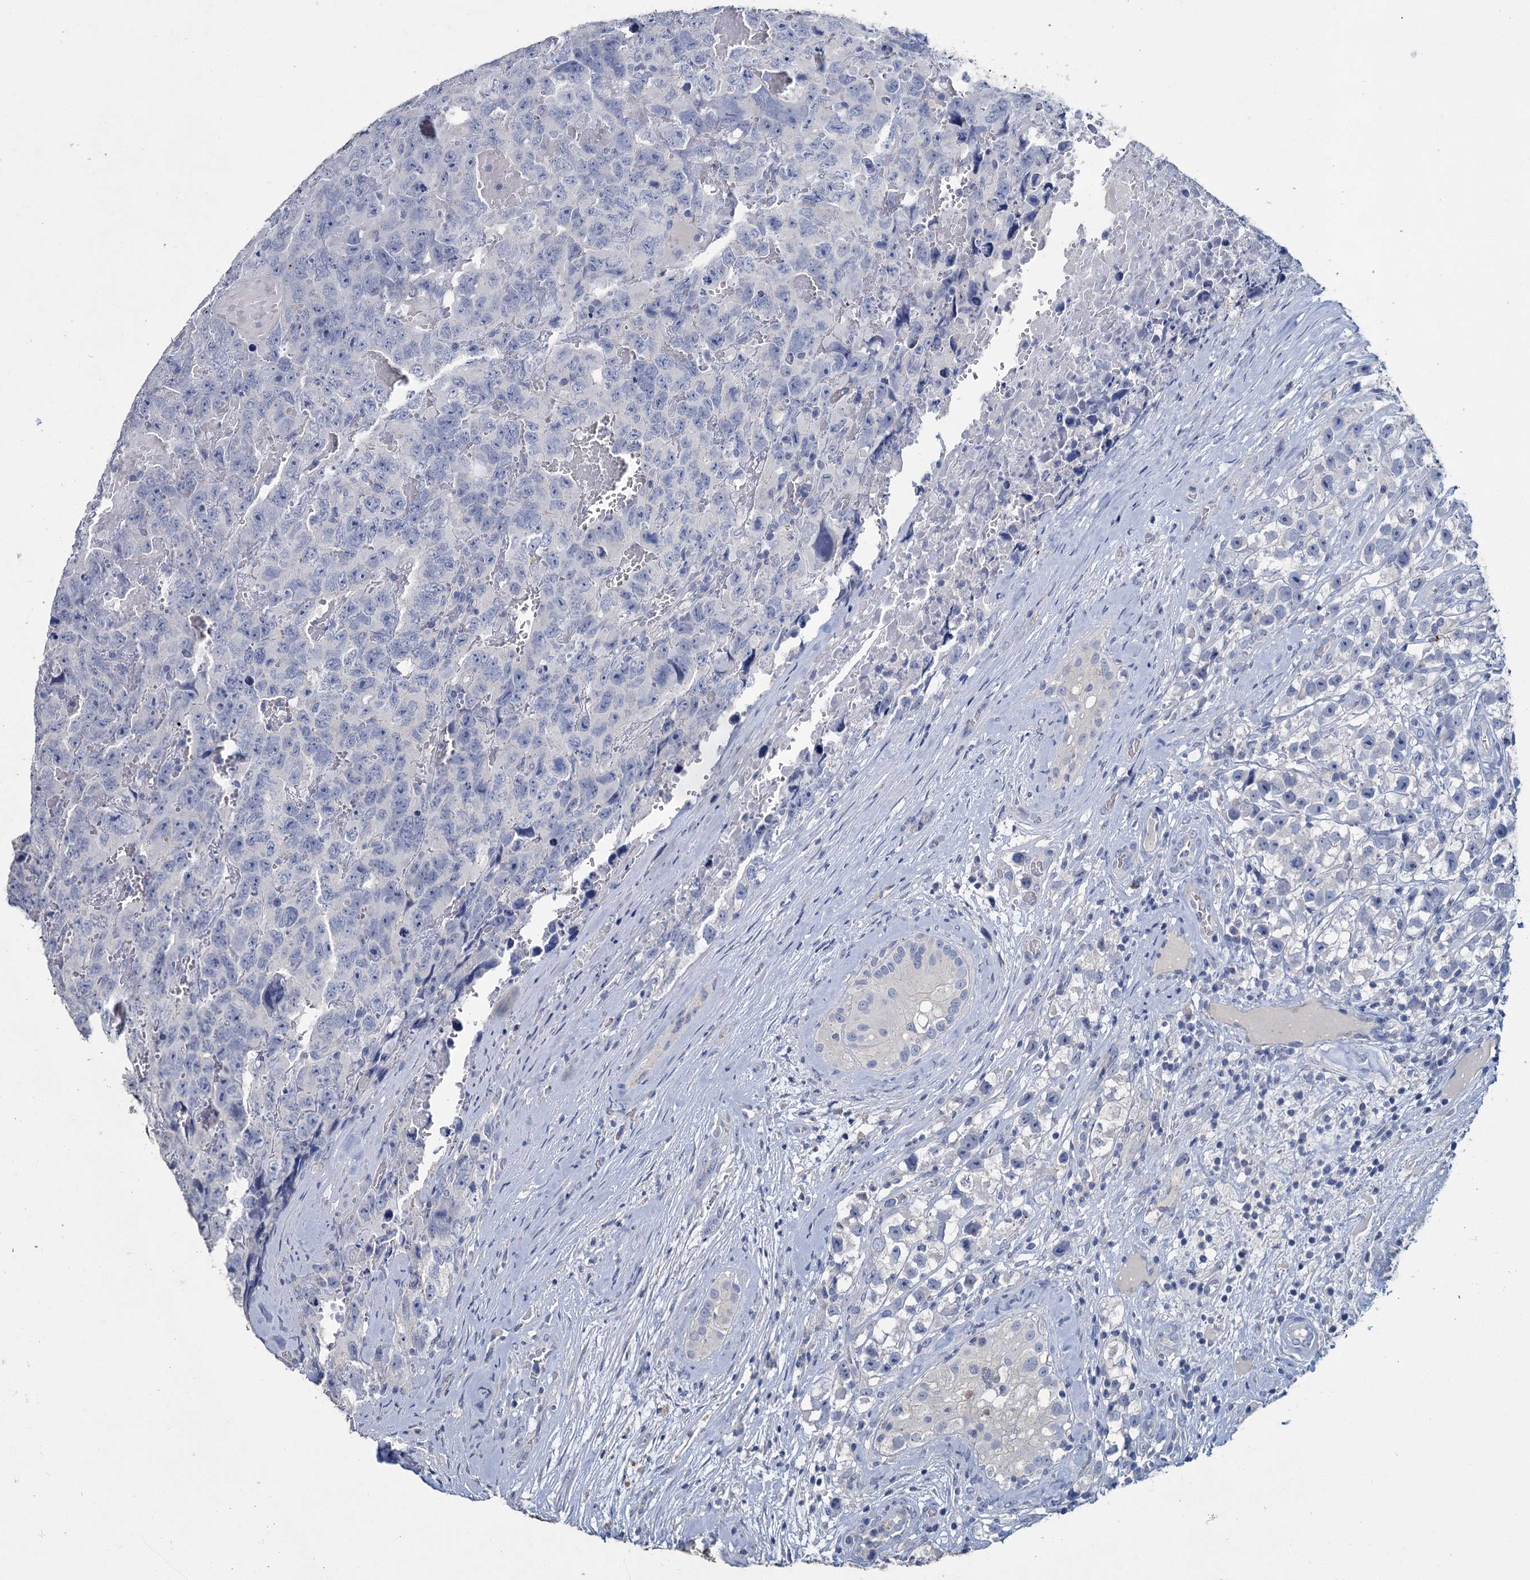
{"staining": {"intensity": "negative", "quantity": "none", "location": "none"}, "tissue": "testis cancer", "cell_type": "Tumor cells", "image_type": "cancer", "snomed": [{"axis": "morphology", "description": "Carcinoma, Embryonal, NOS"}, {"axis": "topography", "description": "Testis"}], "caption": "Immunohistochemistry histopathology image of human testis embryonal carcinoma stained for a protein (brown), which demonstrates no expression in tumor cells.", "gene": "SNCB", "patient": {"sex": "male", "age": 45}}